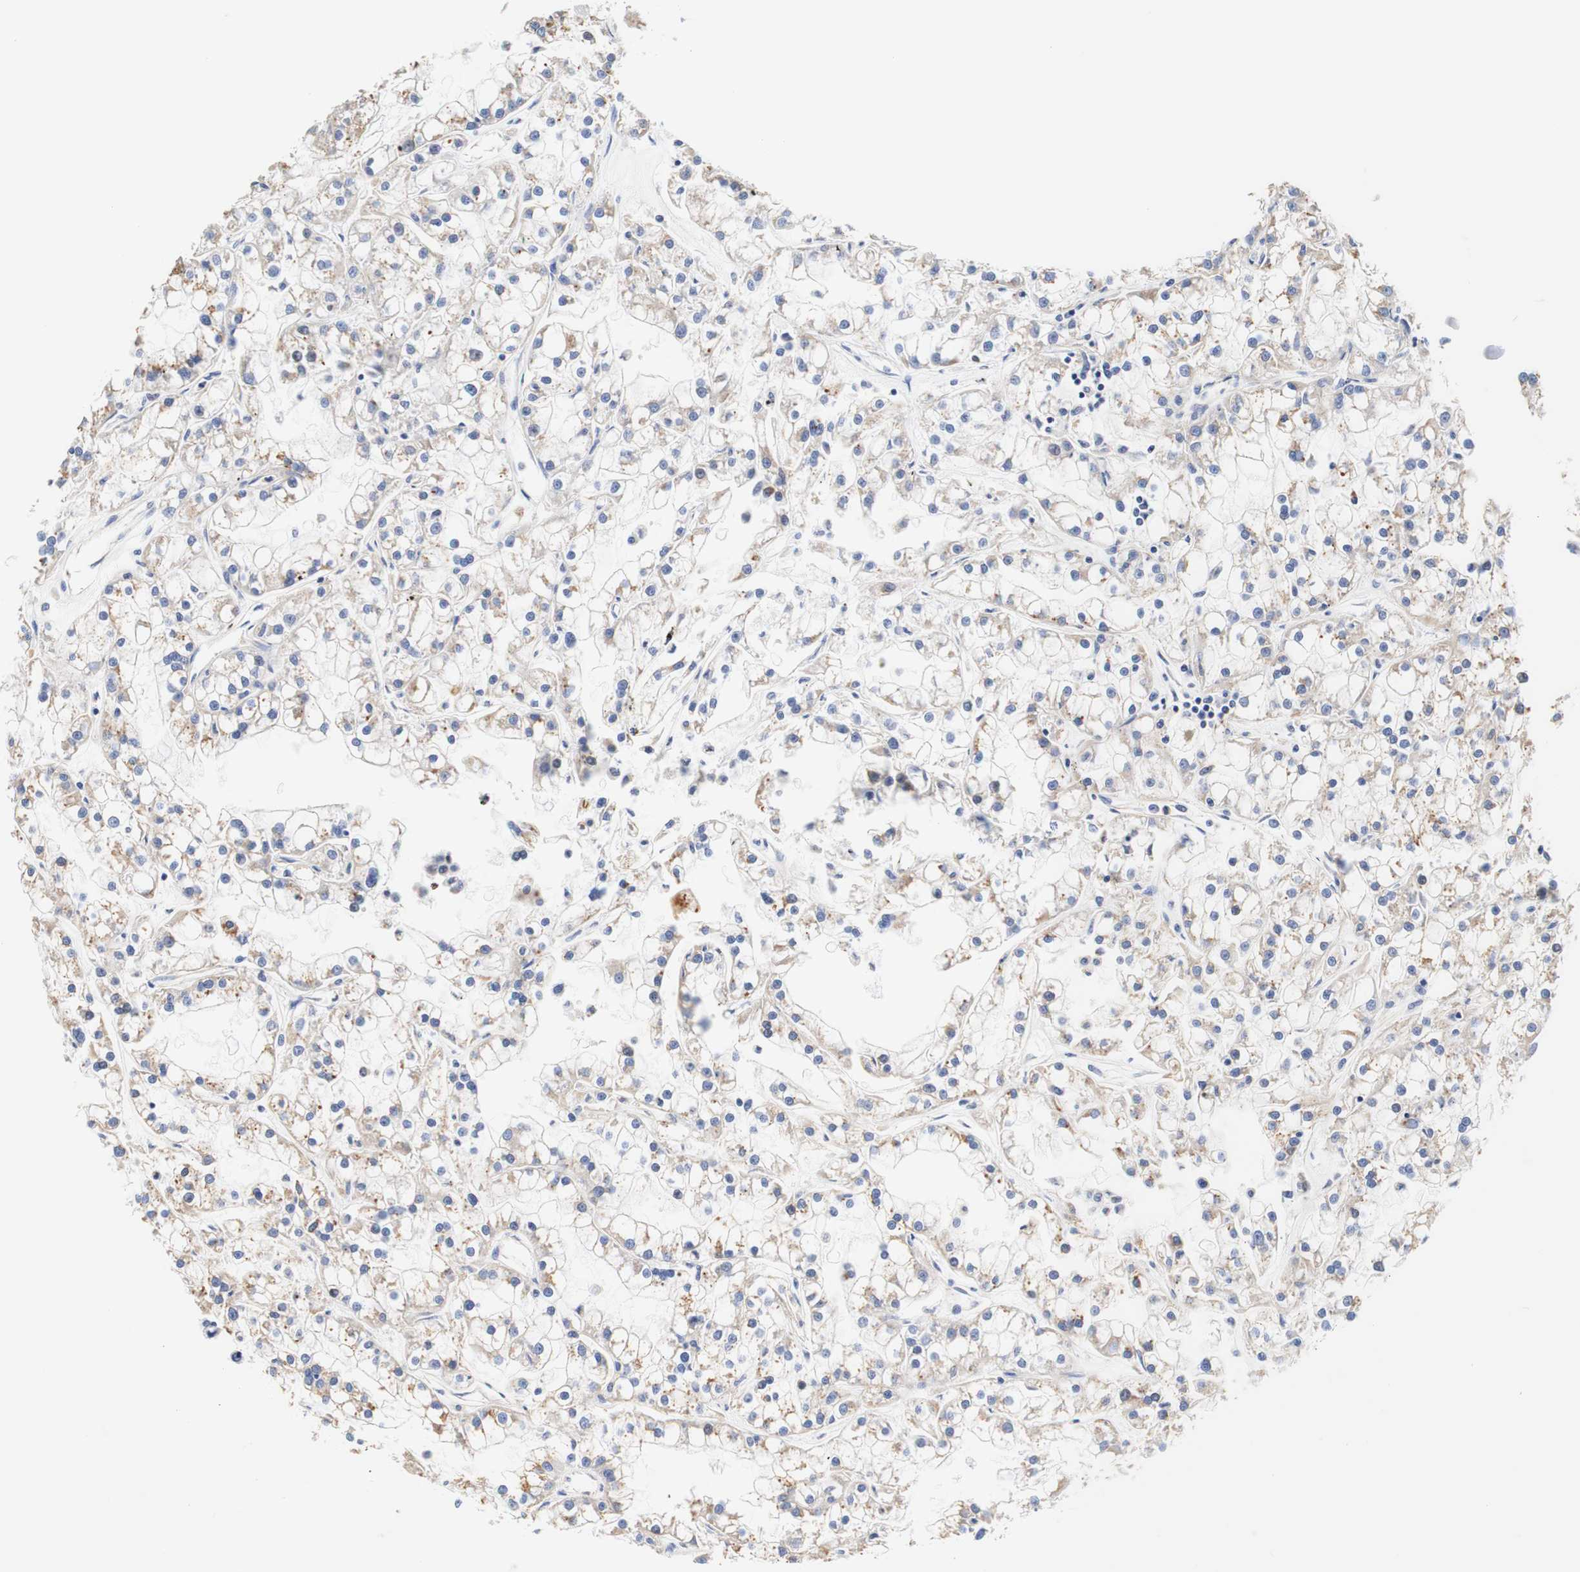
{"staining": {"intensity": "weak", "quantity": "25%-75%", "location": "cytoplasmic/membranous"}, "tissue": "renal cancer", "cell_type": "Tumor cells", "image_type": "cancer", "snomed": [{"axis": "morphology", "description": "Adenocarcinoma, NOS"}, {"axis": "topography", "description": "Kidney"}], "caption": "Weak cytoplasmic/membranous protein positivity is seen in approximately 25%-75% of tumor cells in renal cancer (adenocarcinoma).", "gene": "CAMK4", "patient": {"sex": "female", "age": 52}}